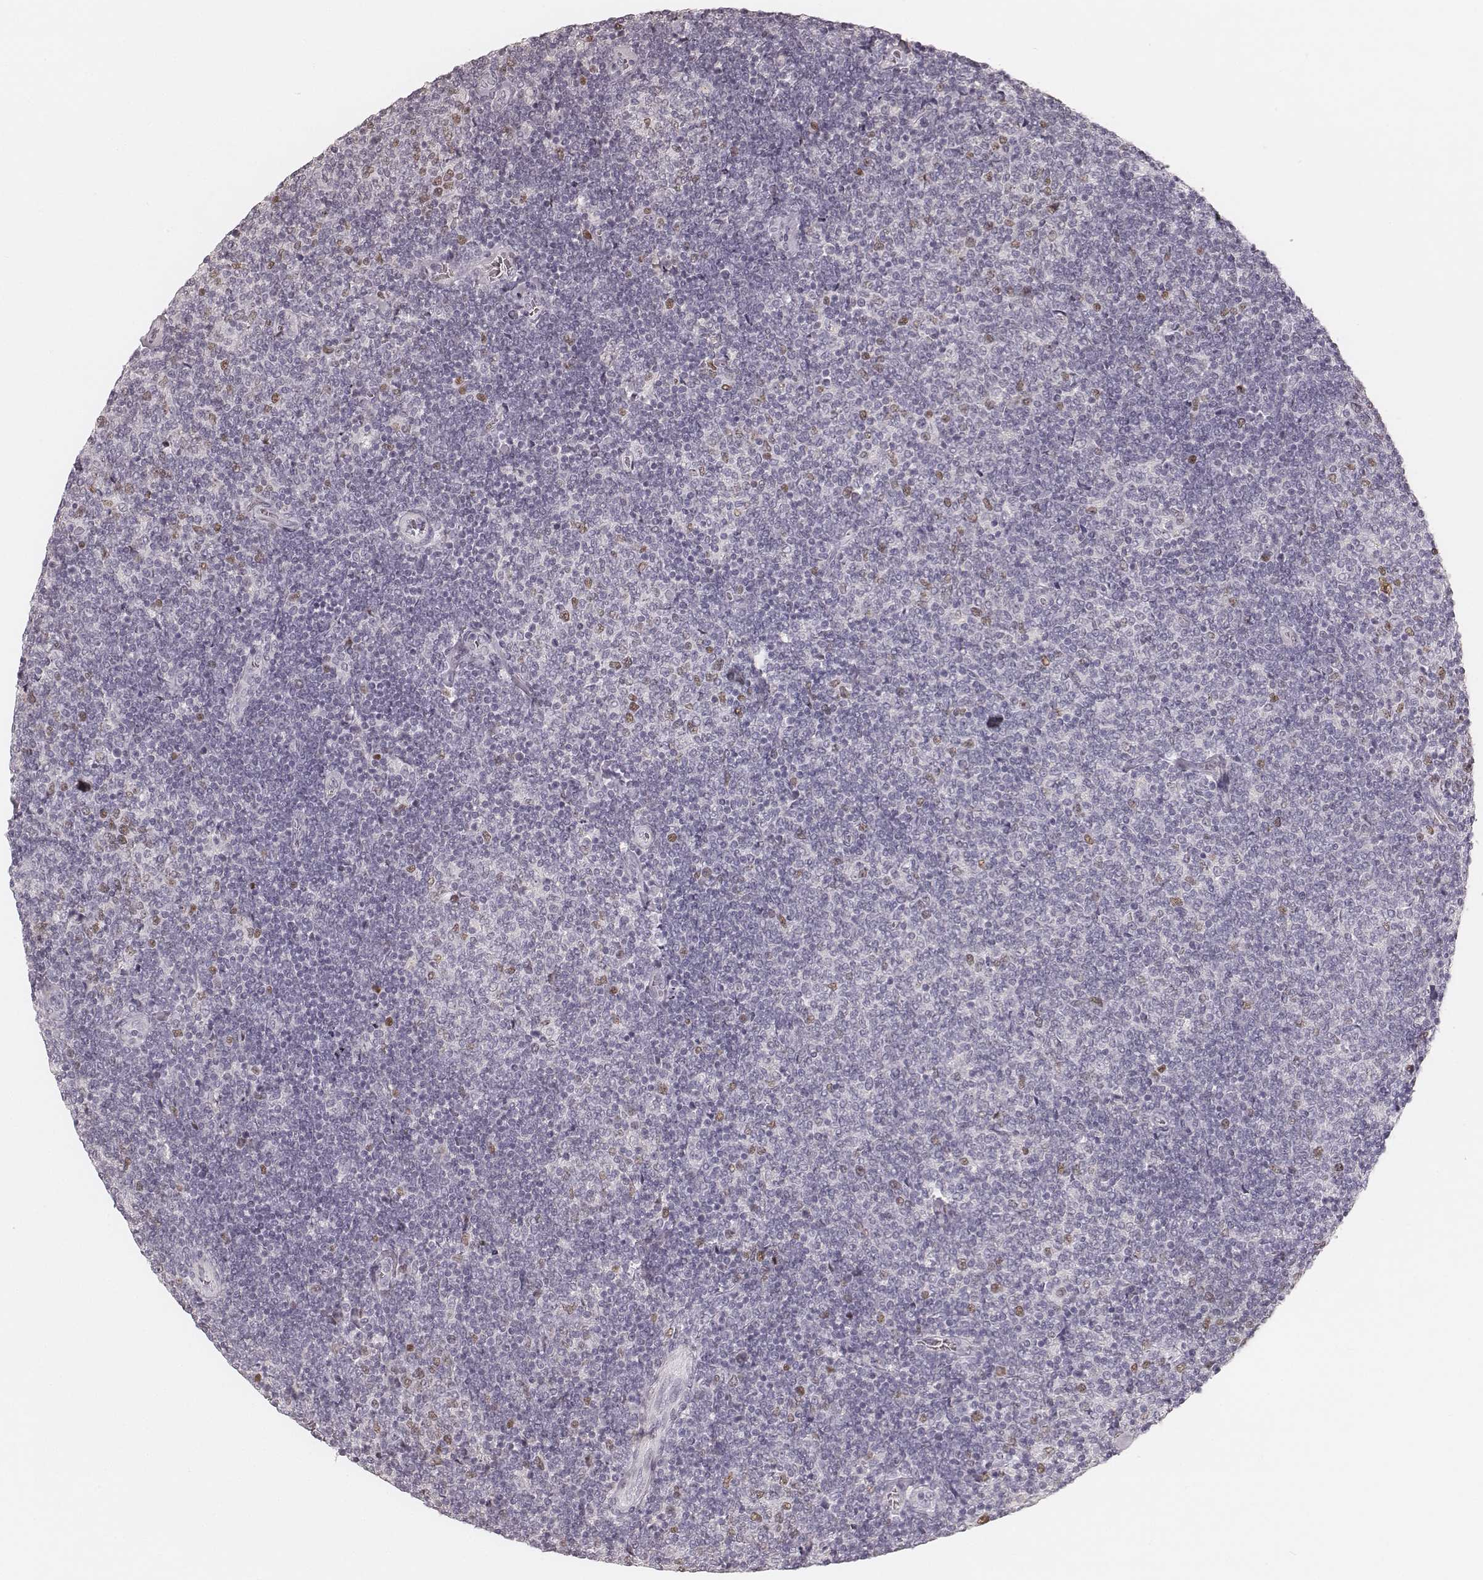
{"staining": {"intensity": "weak", "quantity": "<25%", "location": "nuclear"}, "tissue": "lymphoma", "cell_type": "Tumor cells", "image_type": "cancer", "snomed": [{"axis": "morphology", "description": "Malignant lymphoma, non-Hodgkin's type, Low grade"}, {"axis": "topography", "description": "Lymph node"}], "caption": "High power microscopy histopathology image of an IHC image of lymphoma, revealing no significant staining in tumor cells.", "gene": "TEX37", "patient": {"sex": "male", "age": 52}}